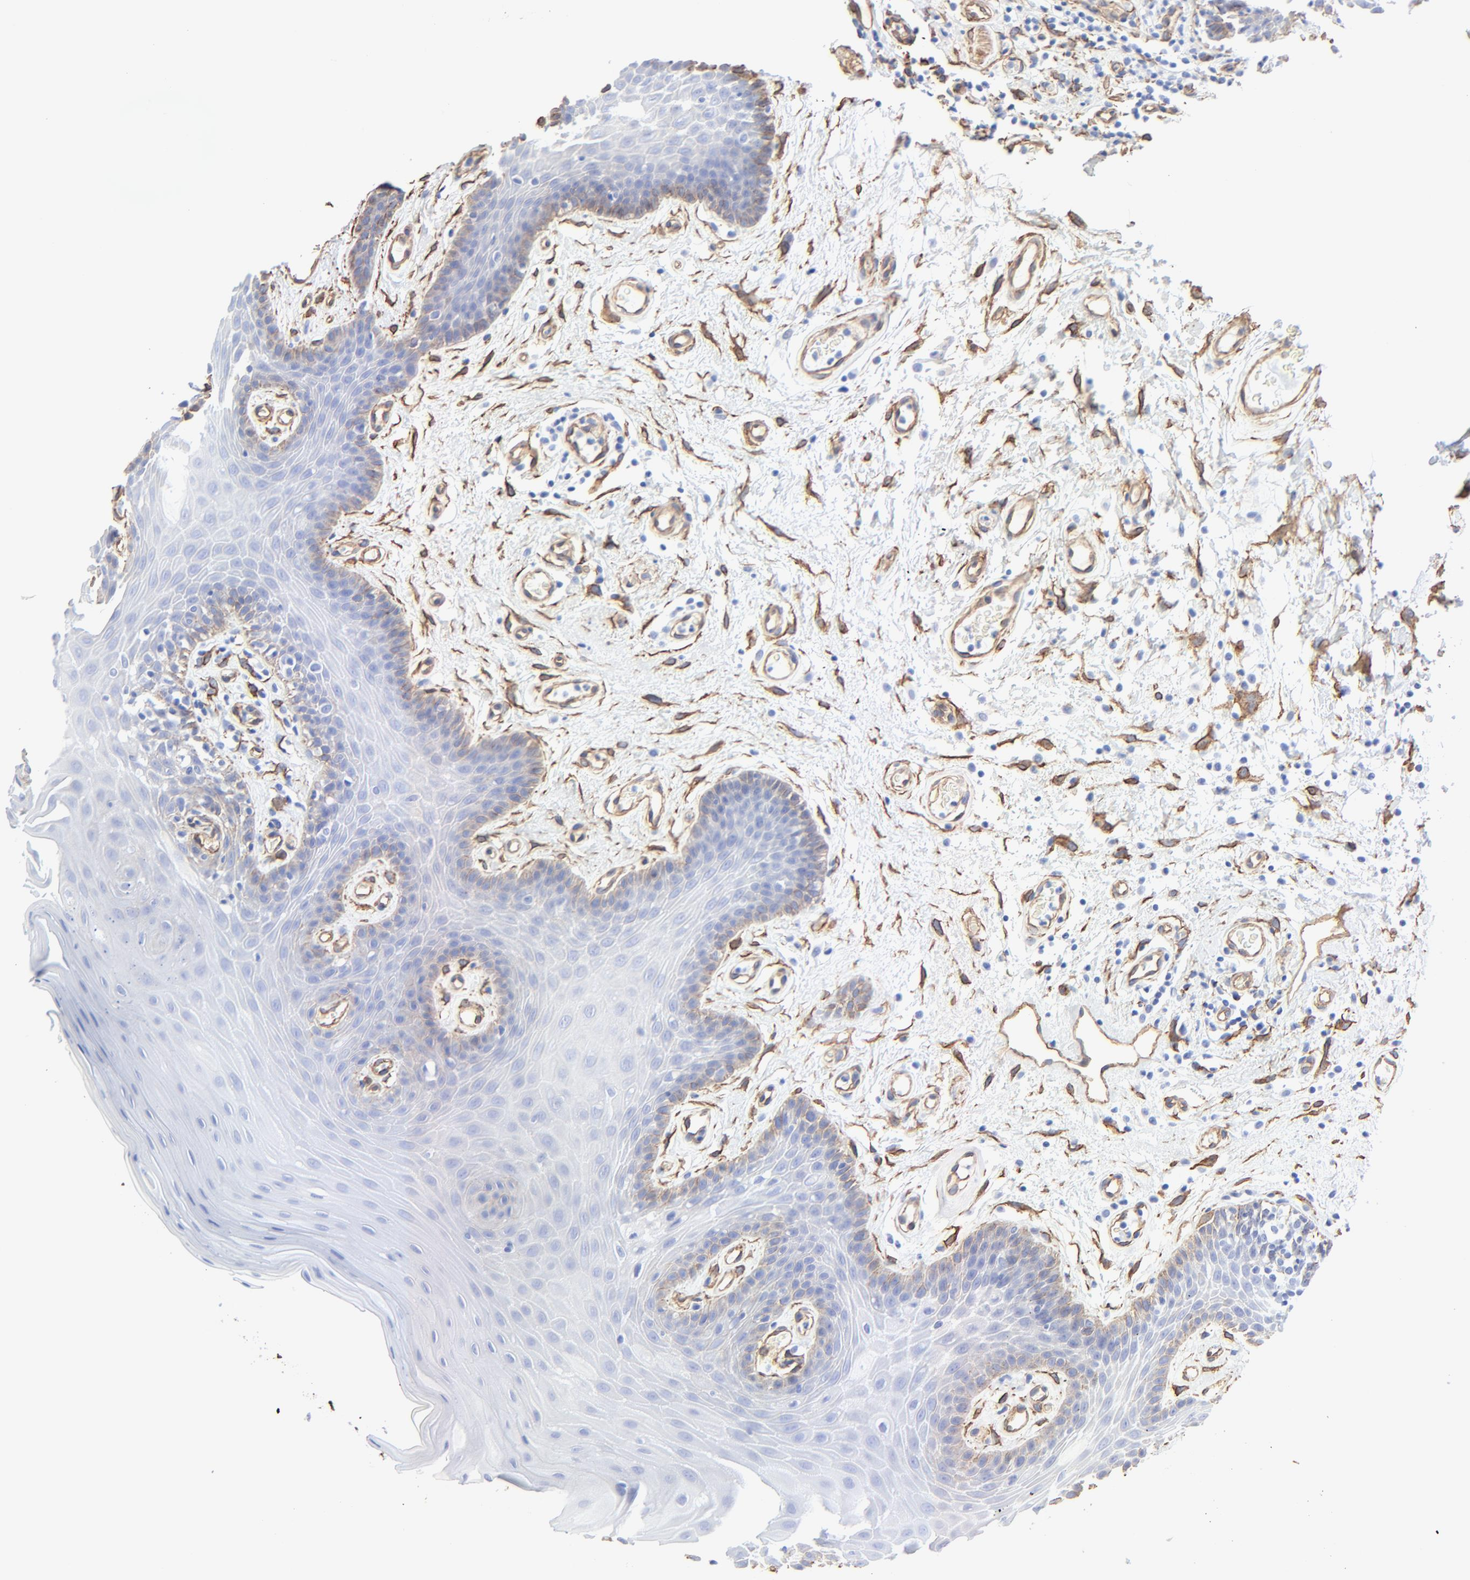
{"staining": {"intensity": "moderate", "quantity": "<25%", "location": "cytoplasmic/membranous"}, "tissue": "oral mucosa", "cell_type": "Squamous epithelial cells", "image_type": "normal", "snomed": [{"axis": "morphology", "description": "Normal tissue, NOS"}, {"axis": "morphology", "description": "Squamous cell carcinoma, NOS"}, {"axis": "topography", "description": "Skeletal muscle"}, {"axis": "topography", "description": "Oral tissue"}, {"axis": "topography", "description": "Head-Neck"}], "caption": "Protein staining of benign oral mucosa demonstrates moderate cytoplasmic/membranous positivity in approximately <25% of squamous epithelial cells.", "gene": "CAV1", "patient": {"sex": "male", "age": 71}}